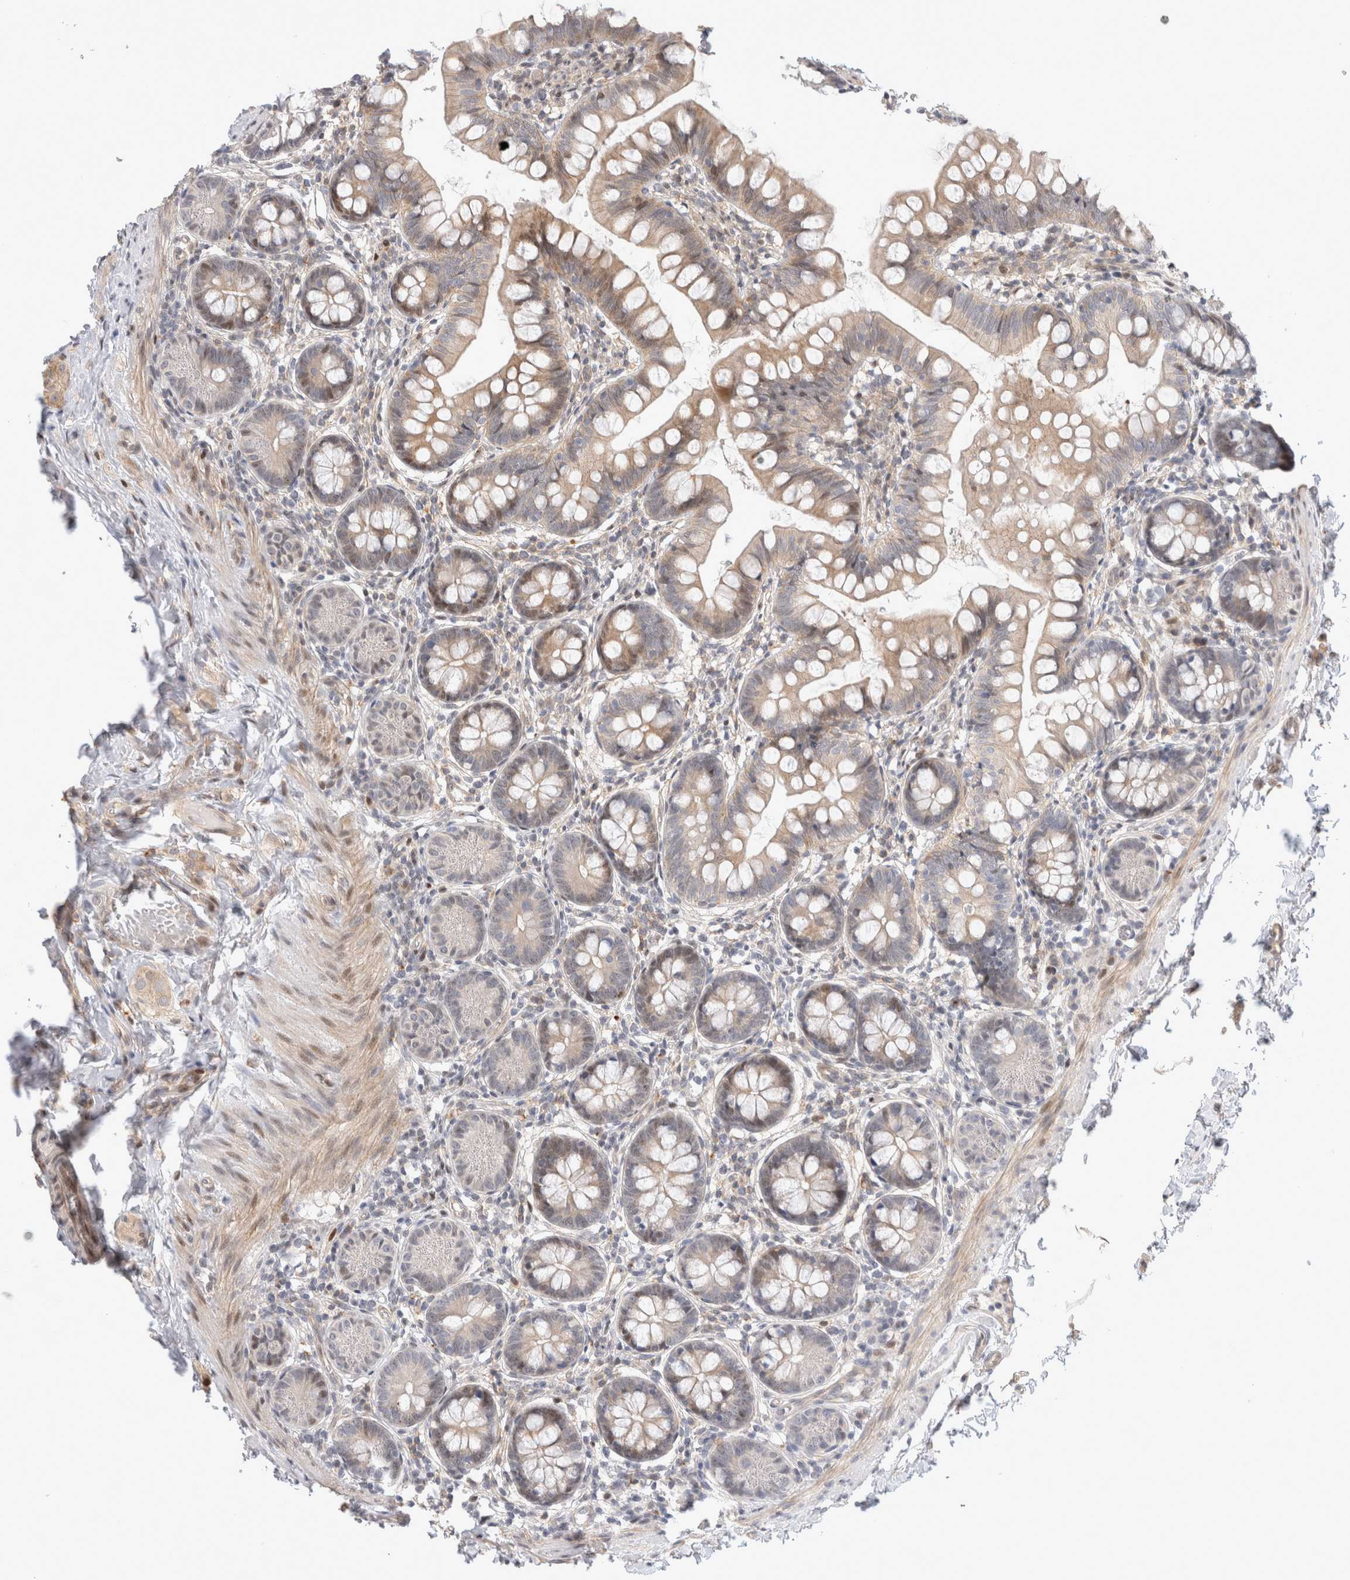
{"staining": {"intensity": "moderate", "quantity": "25%-75%", "location": "cytoplasmic/membranous,nuclear"}, "tissue": "small intestine", "cell_type": "Glandular cells", "image_type": "normal", "snomed": [{"axis": "morphology", "description": "Normal tissue, NOS"}, {"axis": "topography", "description": "Small intestine"}], "caption": "Immunohistochemistry (IHC) micrograph of normal small intestine: human small intestine stained using IHC shows medium levels of moderate protein expression localized specifically in the cytoplasmic/membranous,nuclear of glandular cells, appearing as a cytoplasmic/membranous,nuclear brown color.", "gene": "TCF4", "patient": {"sex": "male", "age": 7}}